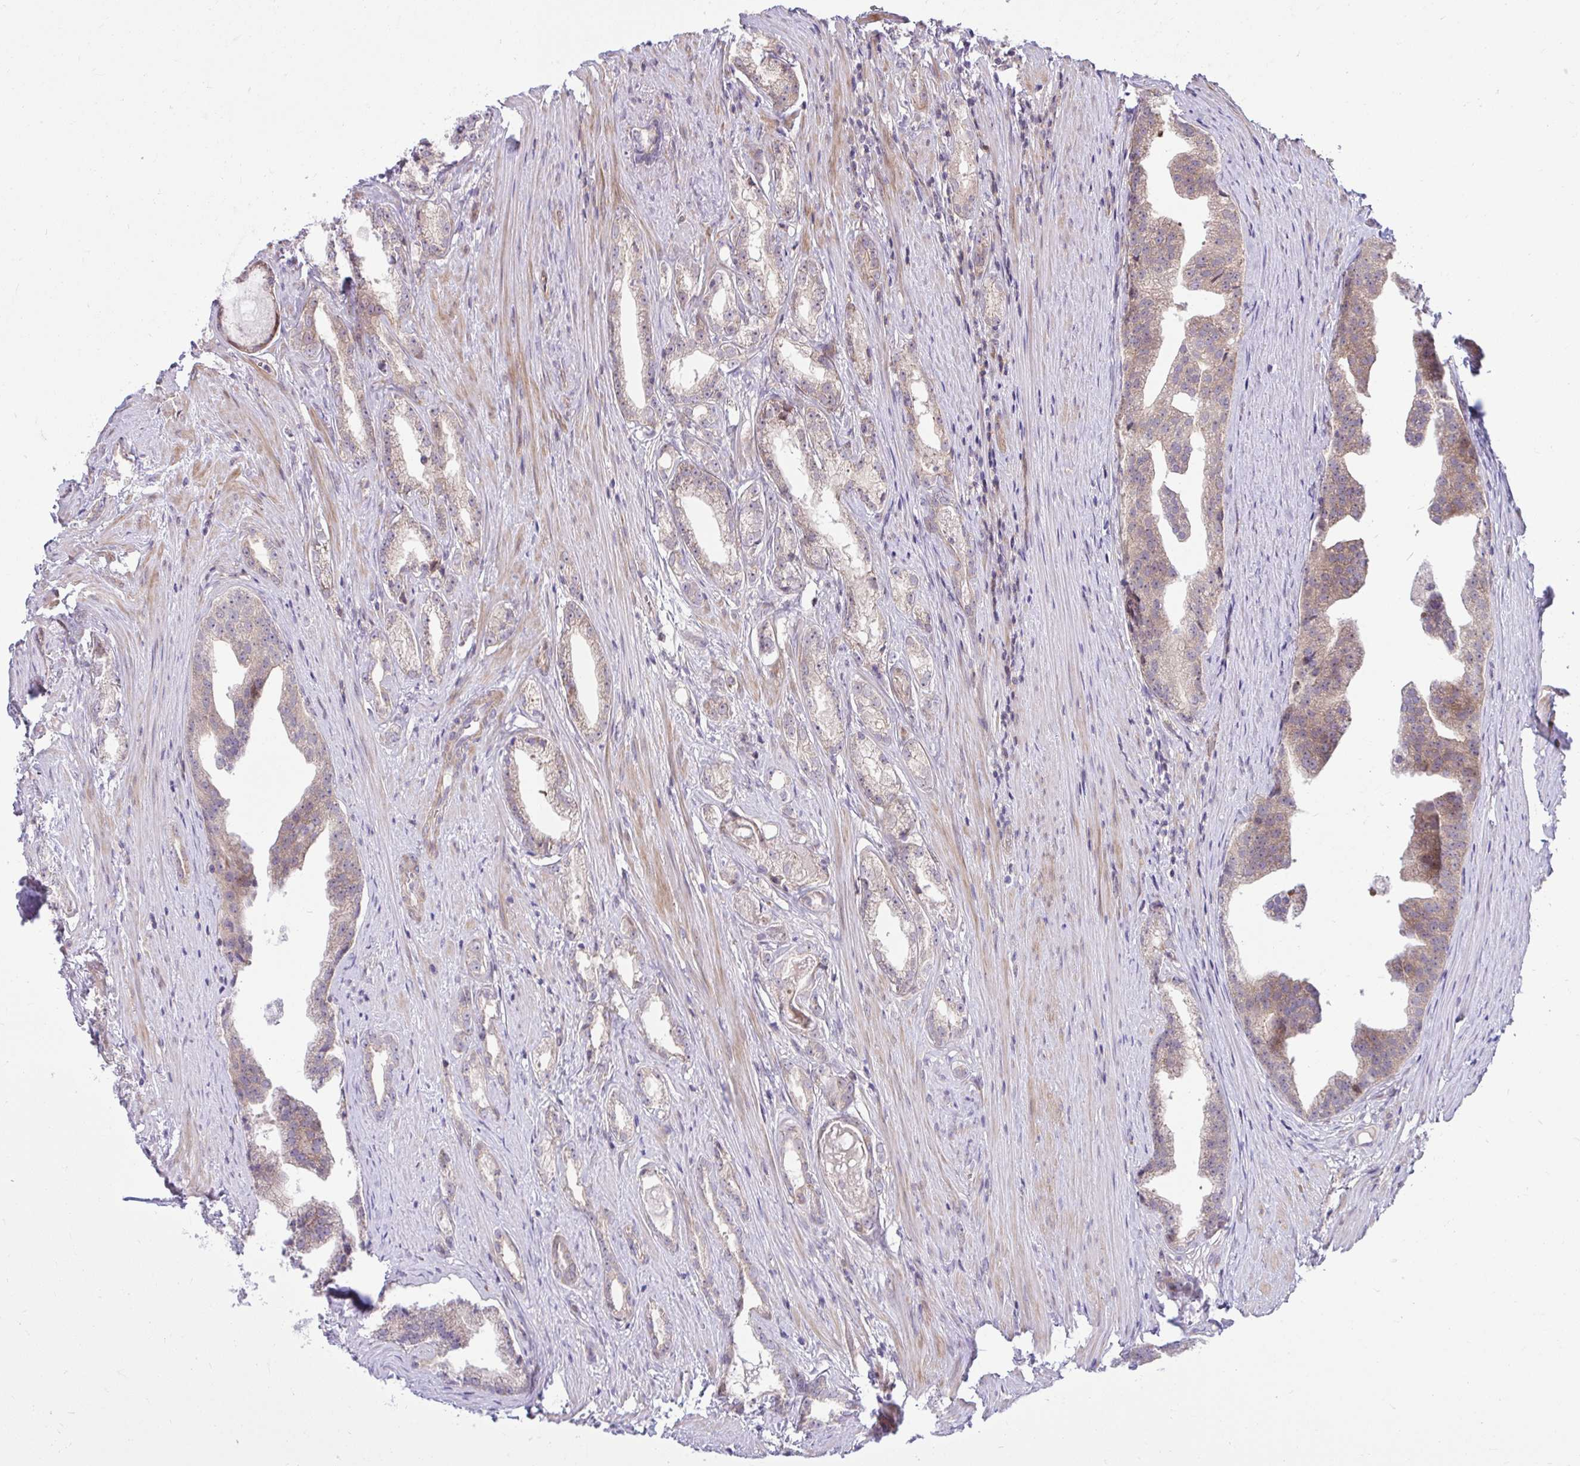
{"staining": {"intensity": "weak", "quantity": "25%-75%", "location": "cytoplasmic/membranous"}, "tissue": "prostate cancer", "cell_type": "Tumor cells", "image_type": "cancer", "snomed": [{"axis": "morphology", "description": "Adenocarcinoma, Low grade"}, {"axis": "topography", "description": "Prostate"}], "caption": "The micrograph demonstrates staining of prostate cancer (low-grade adenocarcinoma), revealing weak cytoplasmic/membranous protein staining (brown color) within tumor cells. The staining was performed using DAB to visualize the protein expression in brown, while the nuclei were stained in blue with hematoxylin (Magnification: 20x).", "gene": "ZSCAN9", "patient": {"sex": "male", "age": 65}}